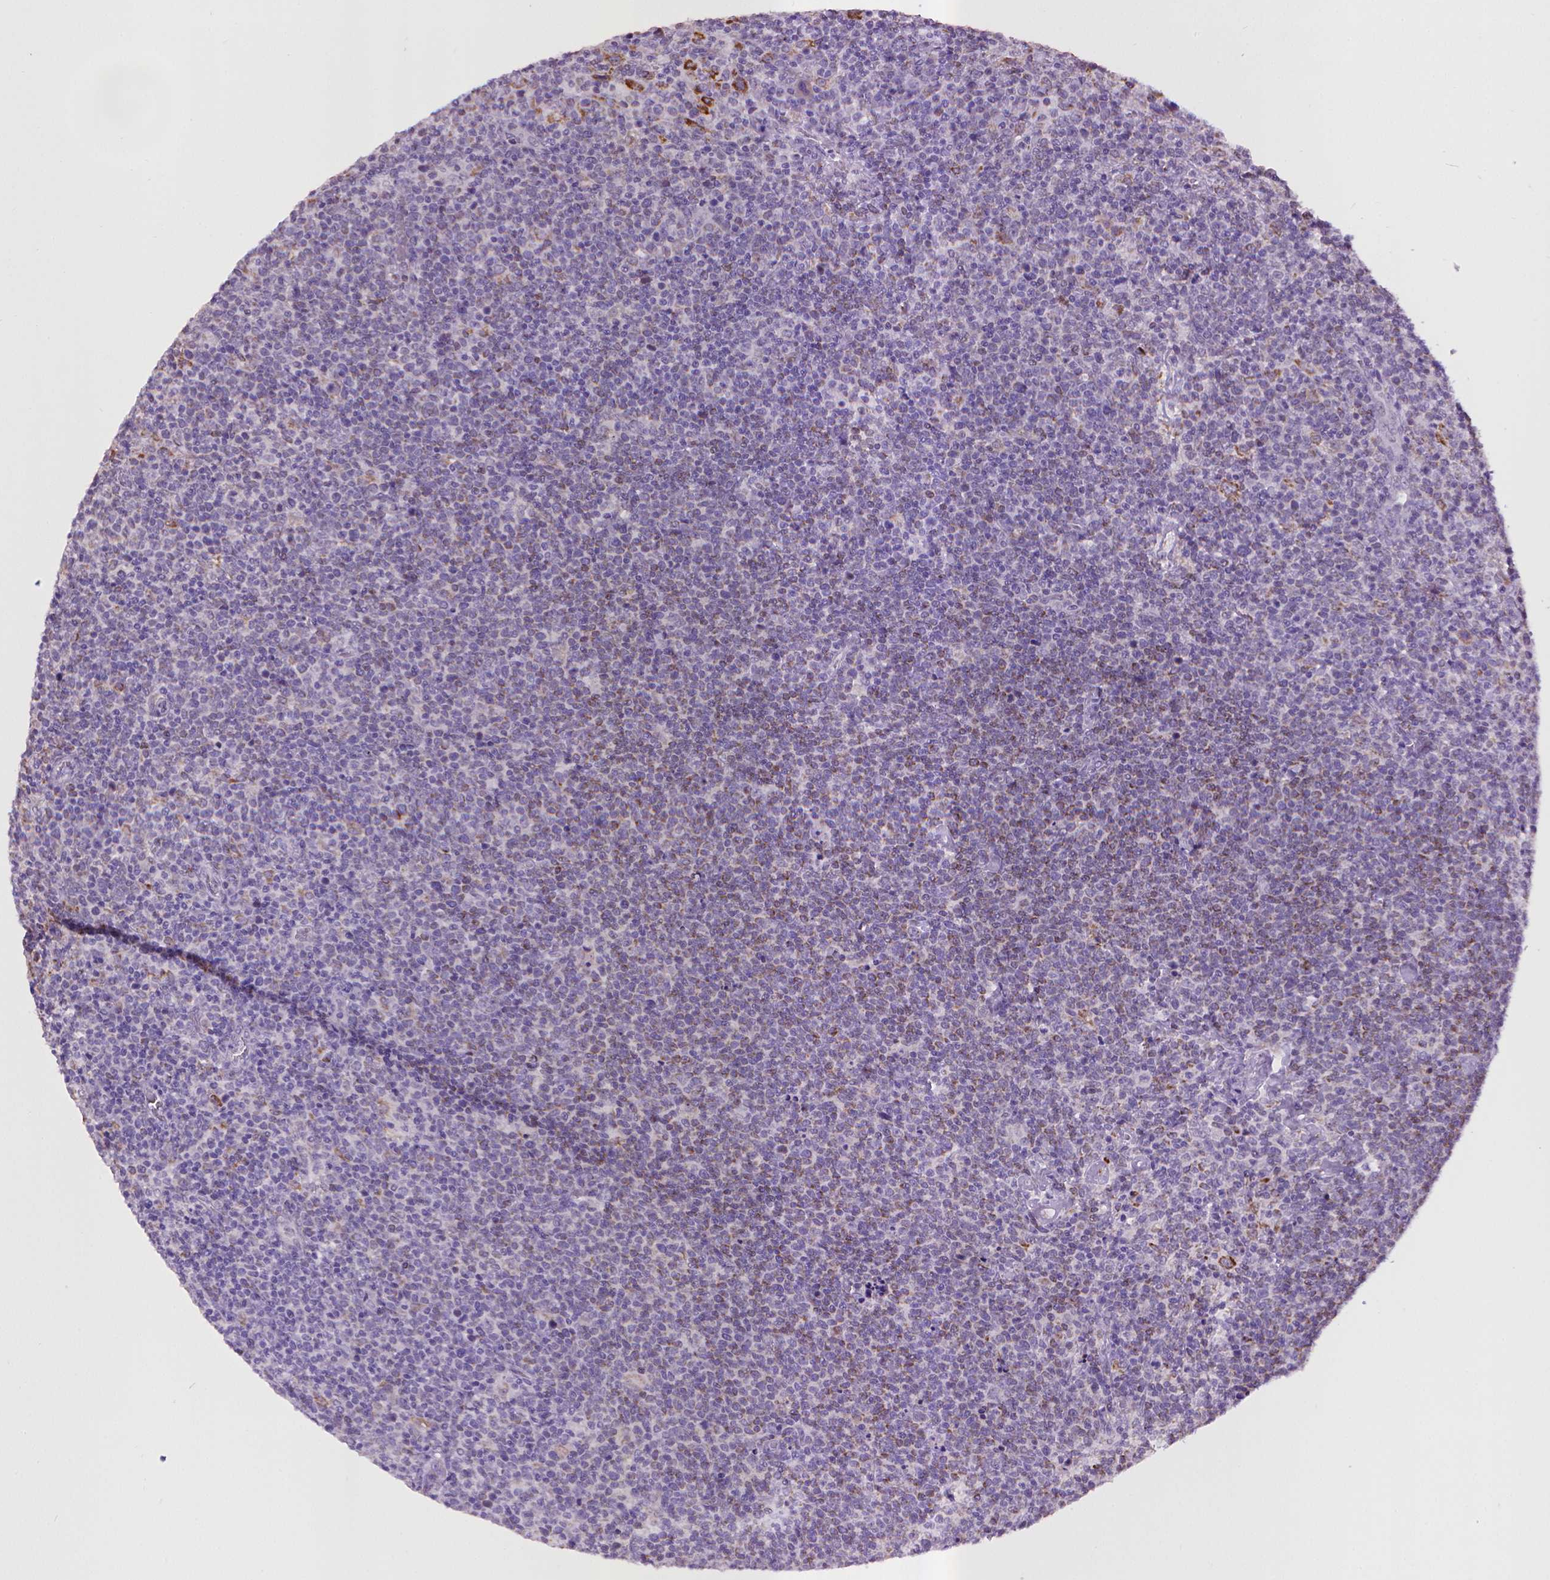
{"staining": {"intensity": "negative", "quantity": "none", "location": "none"}, "tissue": "lymphoma", "cell_type": "Tumor cells", "image_type": "cancer", "snomed": [{"axis": "morphology", "description": "Malignant lymphoma, non-Hodgkin's type, High grade"}, {"axis": "topography", "description": "Lymph node"}], "caption": "IHC of lymphoma demonstrates no staining in tumor cells.", "gene": "KMO", "patient": {"sex": "male", "age": 61}}